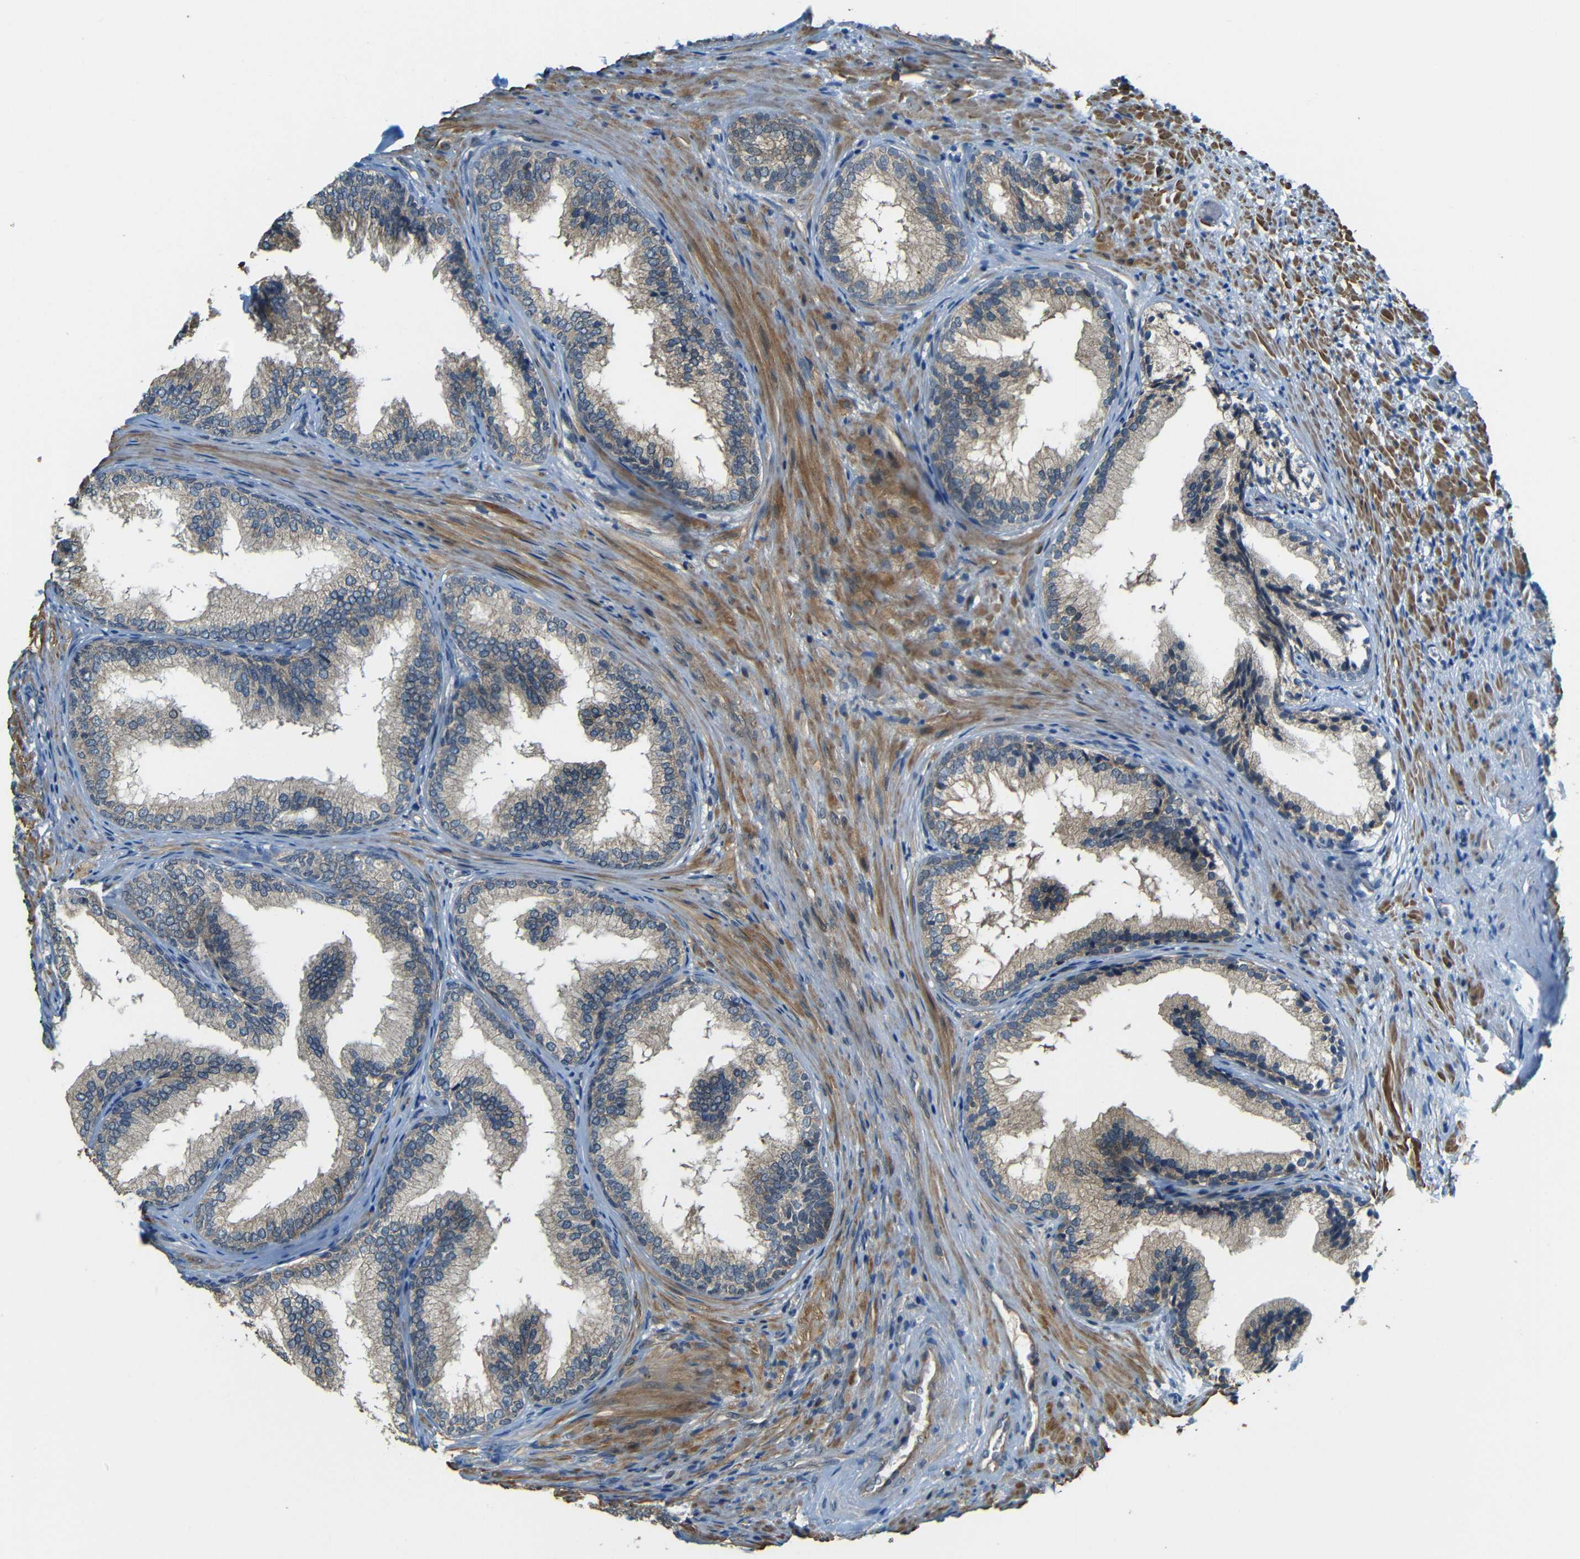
{"staining": {"intensity": "moderate", "quantity": ">75%", "location": "cytoplasmic/membranous"}, "tissue": "prostate", "cell_type": "Glandular cells", "image_type": "normal", "snomed": [{"axis": "morphology", "description": "Normal tissue, NOS"}, {"axis": "topography", "description": "Prostate"}], "caption": "Moderate cytoplasmic/membranous positivity is identified in about >75% of glandular cells in unremarkable prostate.", "gene": "FNDC3A", "patient": {"sex": "male", "age": 76}}